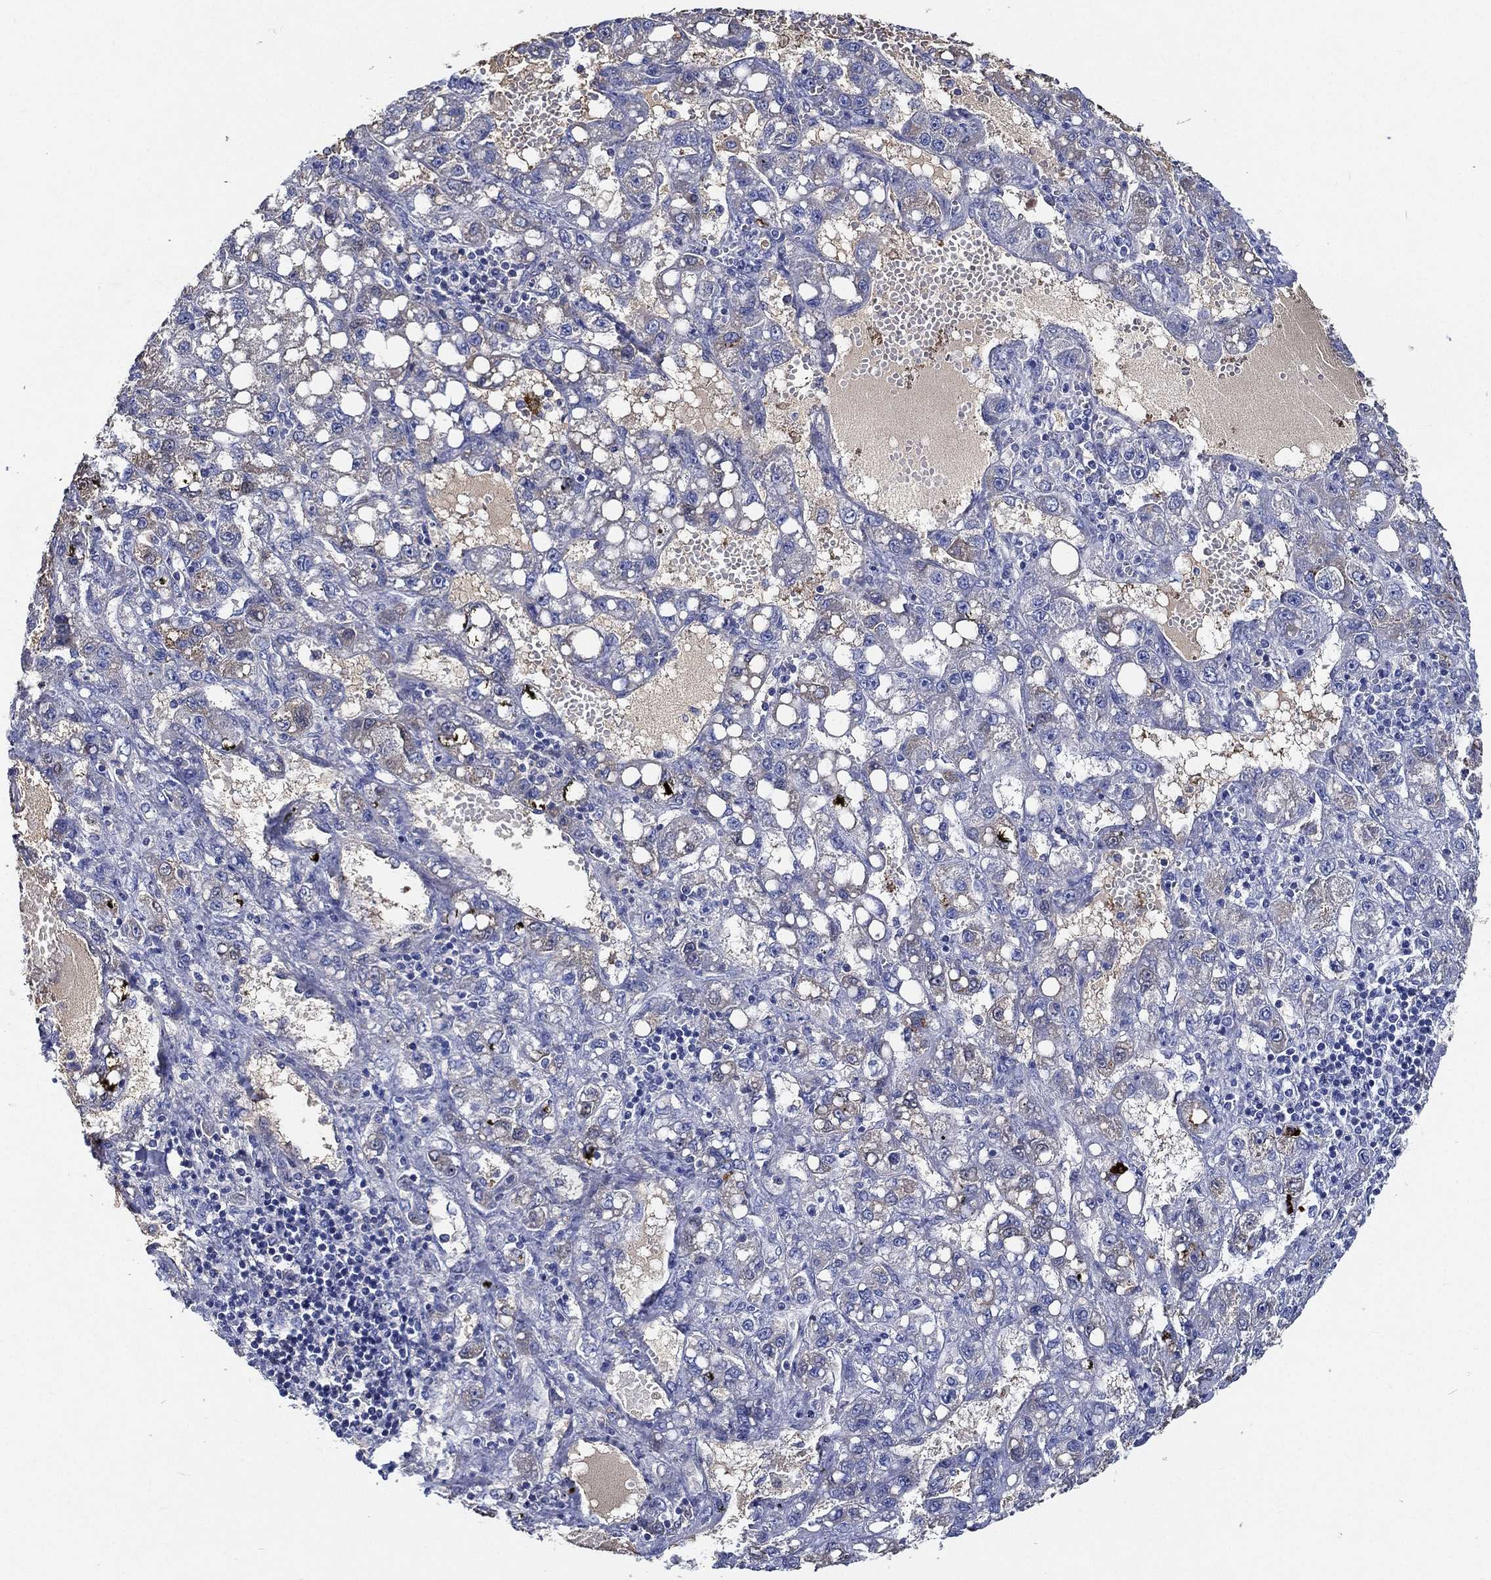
{"staining": {"intensity": "negative", "quantity": "none", "location": "none"}, "tissue": "liver cancer", "cell_type": "Tumor cells", "image_type": "cancer", "snomed": [{"axis": "morphology", "description": "Carcinoma, Hepatocellular, NOS"}, {"axis": "topography", "description": "Liver"}], "caption": "Immunohistochemical staining of human liver cancer (hepatocellular carcinoma) demonstrates no significant staining in tumor cells.", "gene": "TMPRSS11D", "patient": {"sex": "female", "age": 65}}